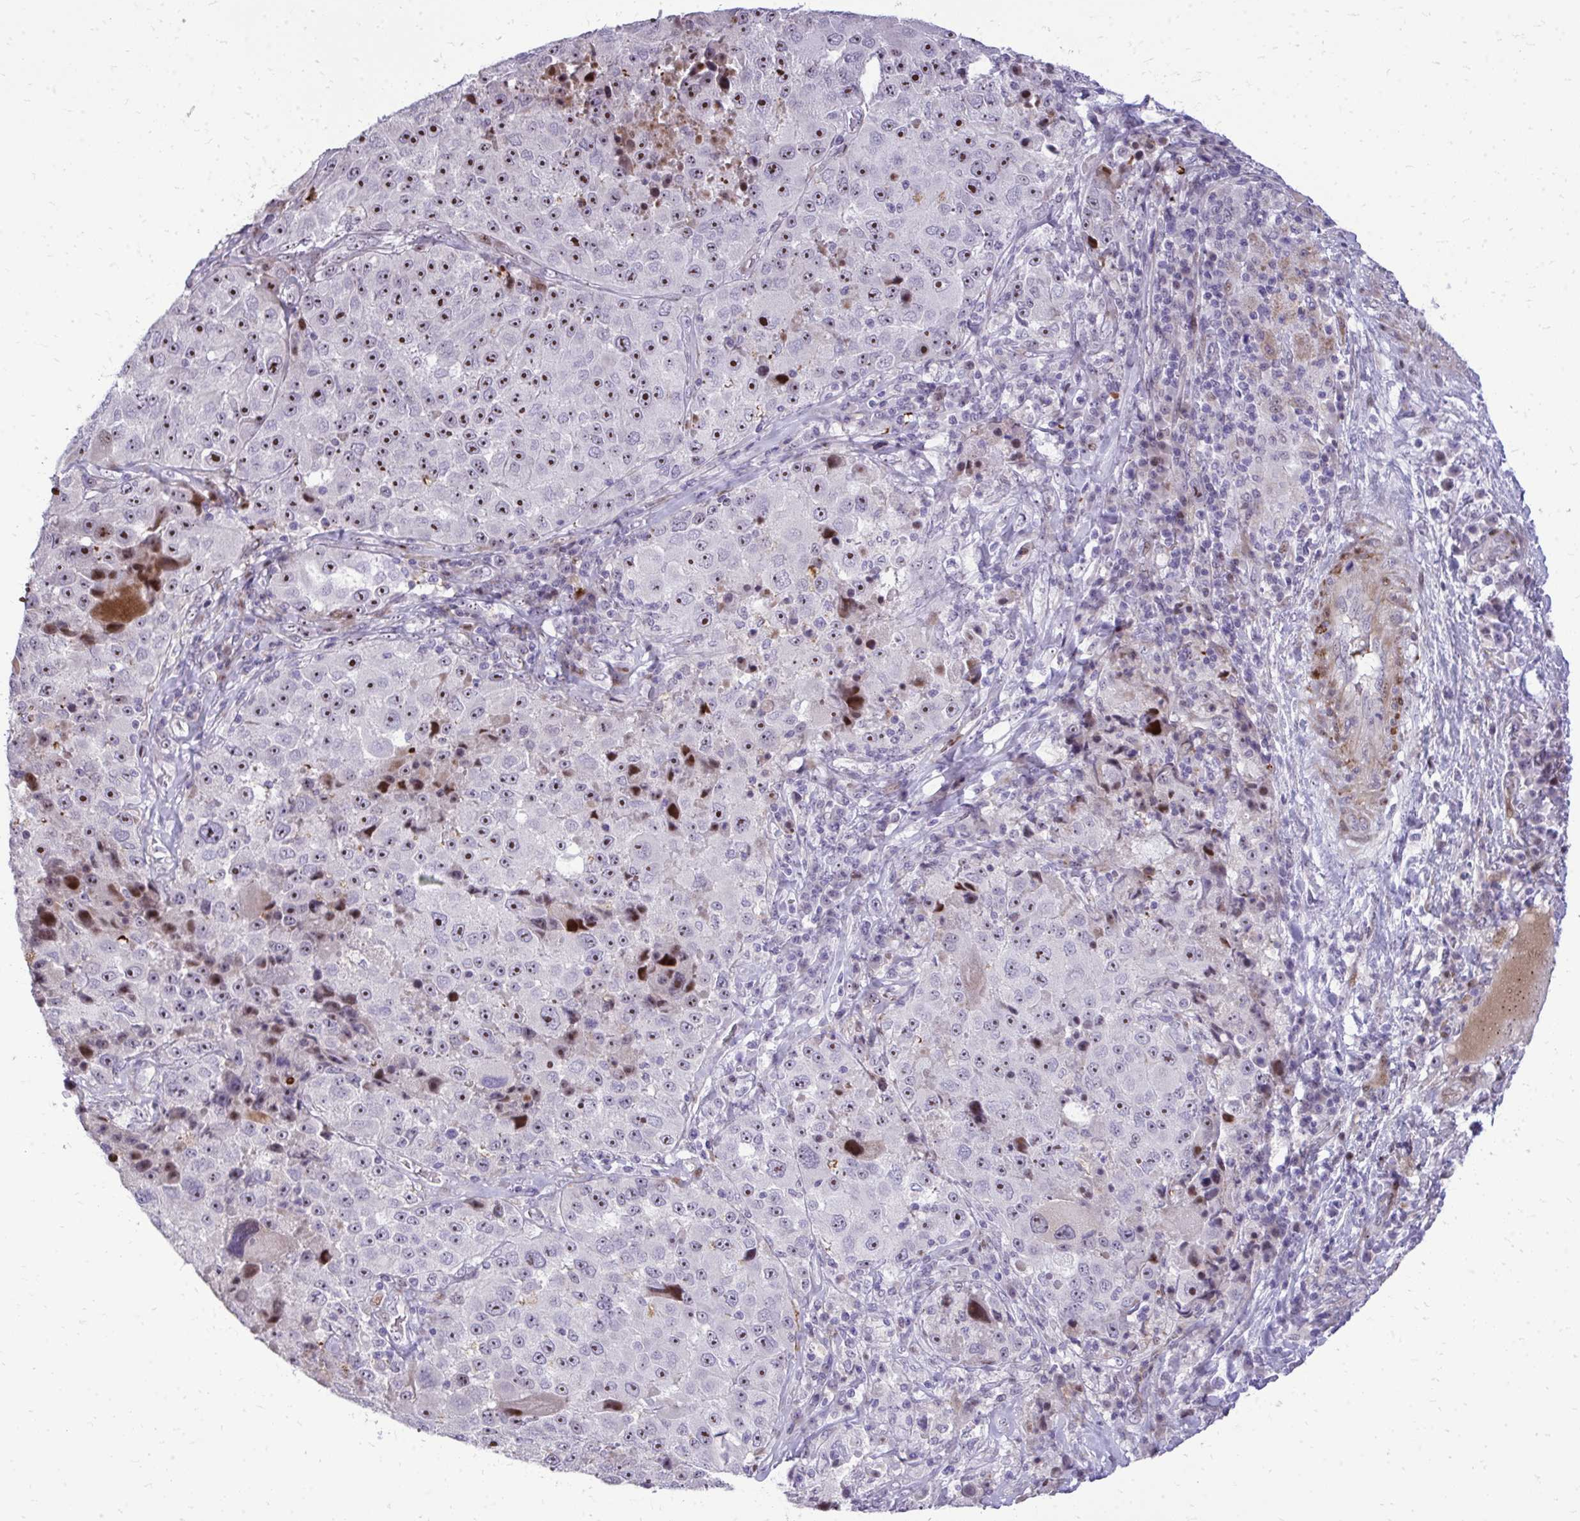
{"staining": {"intensity": "strong", "quantity": "25%-75%", "location": "nuclear"}, "tissue": "melanoma", "cell_type": "Tumor cells", "image_type": "cancer", "snomed": [{"axis": "morphology", "description": "Malignant melanoma, Metastatic site"}, {"axis": "topography", "description": "Lymph node"}], "caption": "Malignant melanoma (metastatic site) stained with a brown dye exhibits strong nuclear positive staining in approximately 25%-75% of tumor cells.", "gene": "DLX4", "patient": {"sex": "male", "age": 62}}